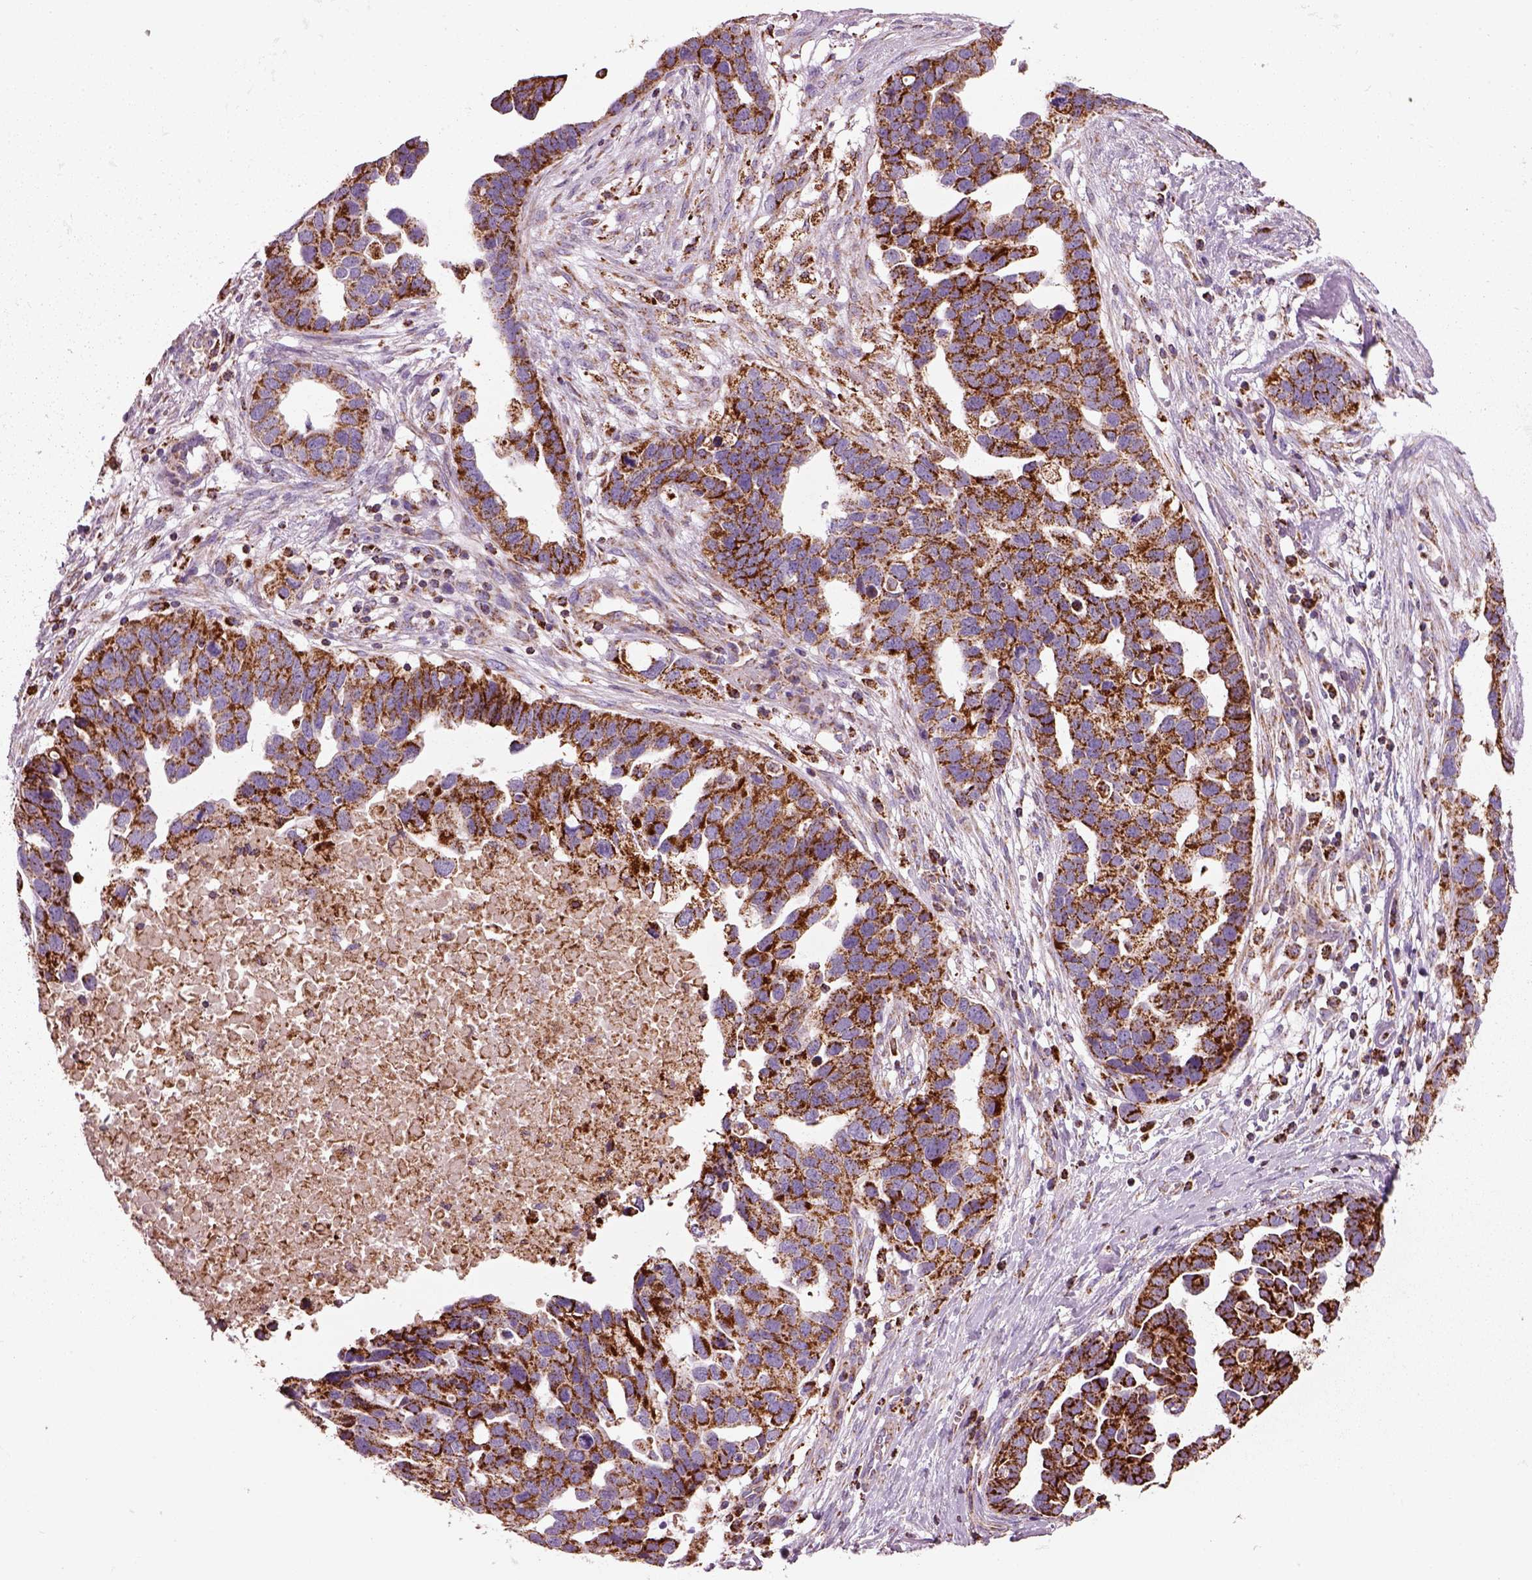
{"staining": {"intensity": "strong", "quantity": ">75%", "location": "cytoplasmic/membranous"}, "tissue": "ovarian cancer", "cell_type": "Tumor cells", "image_type": "cancer", "snomed": [{"axis": "morphology", "description": "Cystadenocarcinoma, serous, NOS"}, {"axis": "topography", "description": "Ovary"}], "caption": "IHC of human ovarian cancer (serous cystadenocarcinoma) exhibits high levels of strong cytoplasmic/membranous expression in about >75% of tumor cells.", "gene": "SLC25A24", "patient": {"sex": "female", "age": 54}}